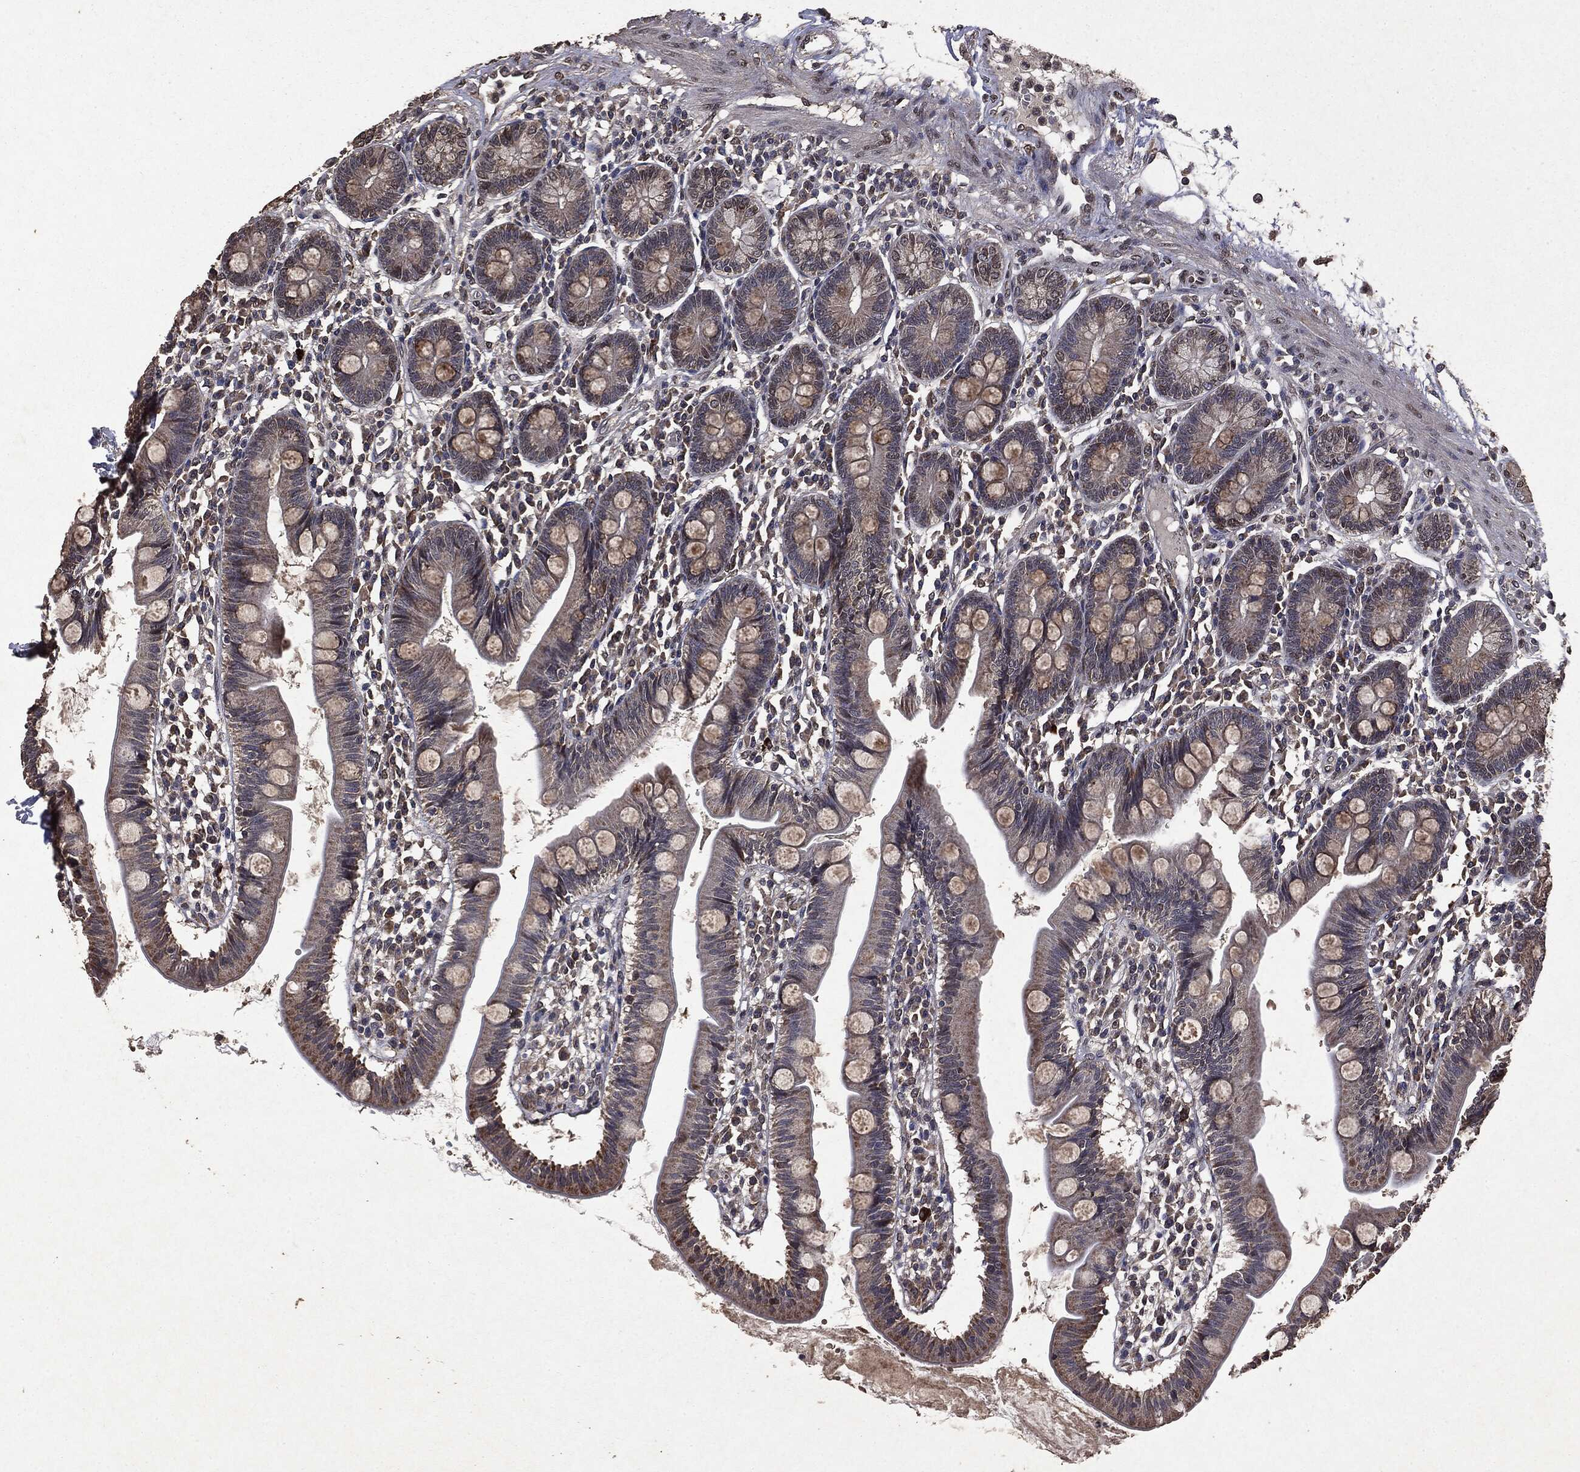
{"staining": {"intensity": "strong", "quantity": "25%-75%", "location": "cytoplasmic/membranous"}, "tissue": "small intestine", "cell_type": "Glandular cells", "image_type": "normal", "snomed": [{"axis": "morphology", "description": "Normal tissue, NOS"}, {"axis": "topography", "description": "Small intestine"}], "caption": "Protein expression by IHC demonstrates strong cytoplasmic/membranous expression in about 25%-75% of glandular cells in unremarkable small intestine. (Stains: DAB in brown, nuclei in blue, Microscopy: brightfield microscopy at high magnification).", "gene": "PPP6R2", "patient": {"sex": "male", "age": 88}}